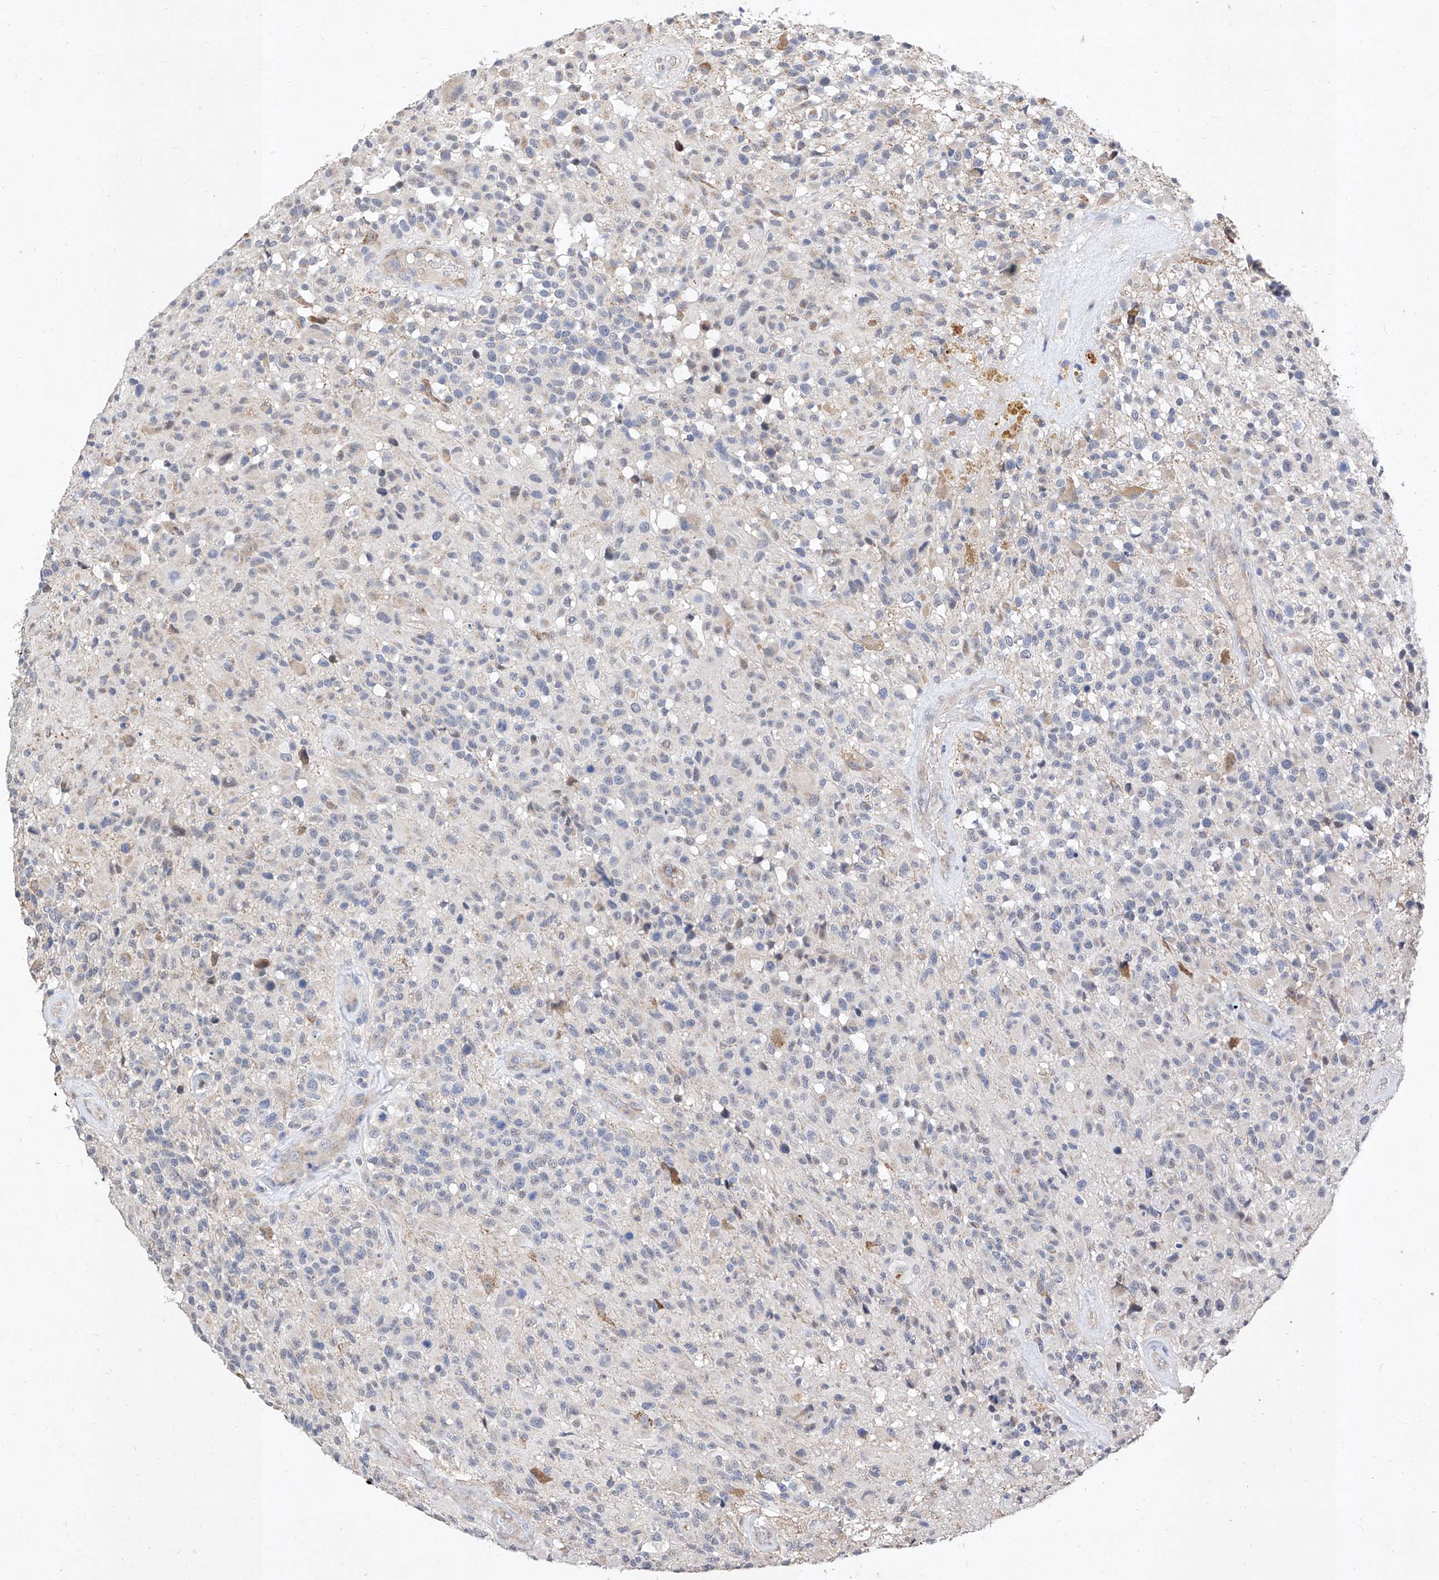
{"staining": {"intensity": "negative", "quantity": "none", "location": "none"}, "tissue": "glioma", "cell_type": "Tumor cells", "image_type": "cancer", "snomed": [{"axis": "morphology", "description": "Glioma, malignant, High grade"}, {"axis": "morphology", "description": "Glioblastoma, NOS"}, {"axis": "topography", "description": "Brain"}], "caption": "This is an immunohistochemistry photomicrograph of human glioblastoma. There is no expression in tumor cells.", "gene": "MFSD4B", "patient": {"sex": "male", "age": 60}}